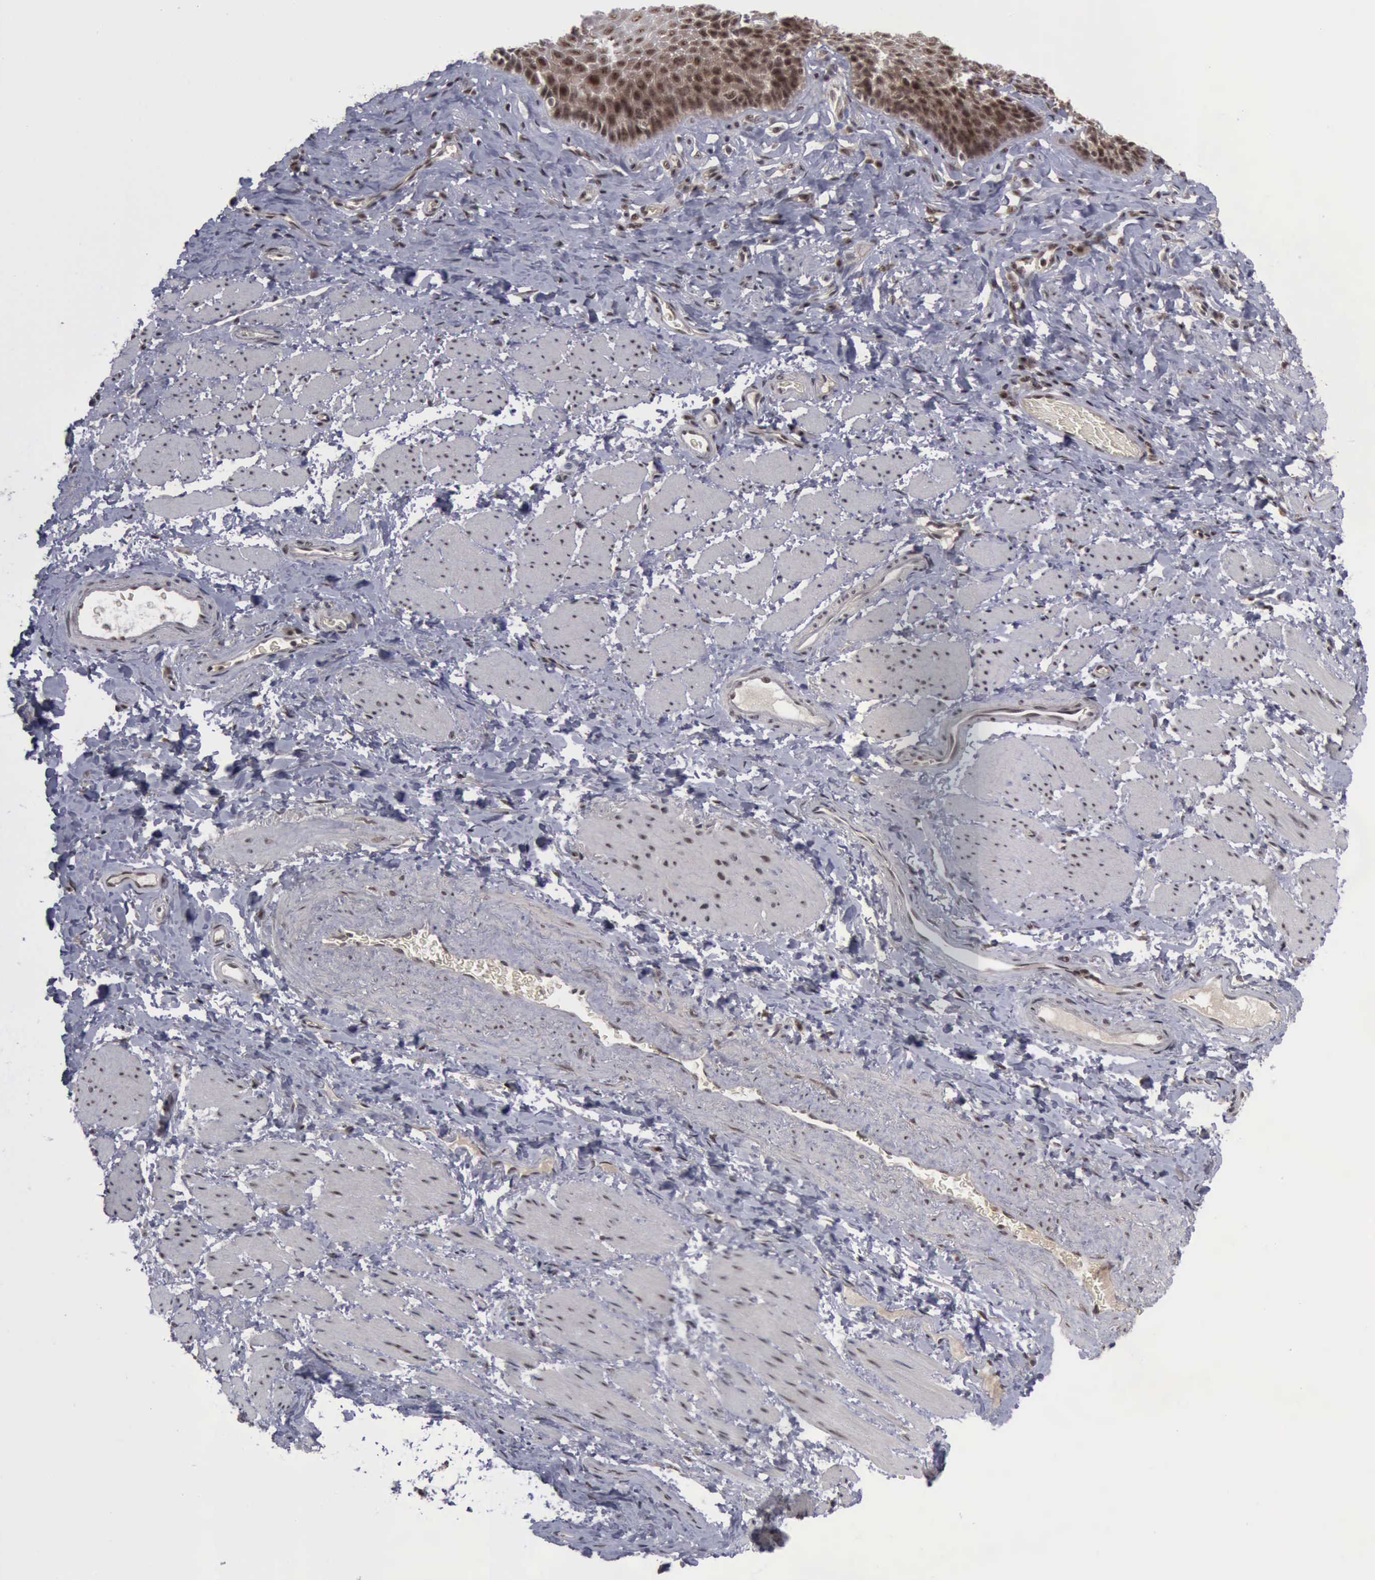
{"staining": {"intensity": "strong", "quantity": "25%-75%", "location": "nuclear"}, "tissue": "esophagus", "cell_type": "Squamous epithelial cells", "image_type": "normal", "snomed": [{"axis": "morphology", "description": "Normal tissue, NOS"}, {"axis": "topography", "description": "Esophagus"}], "caption": "Normal esophagus reveals strong nuclear staining in approximately 25%-75% of squamous epithelial cells The protein of interest is stained brown, and the nuclei are stained in blue (DAB IHC with brightfield microscopy, high magnification)..", "gene": "ATM", "patient": {"sex": "female", "age": 61}}